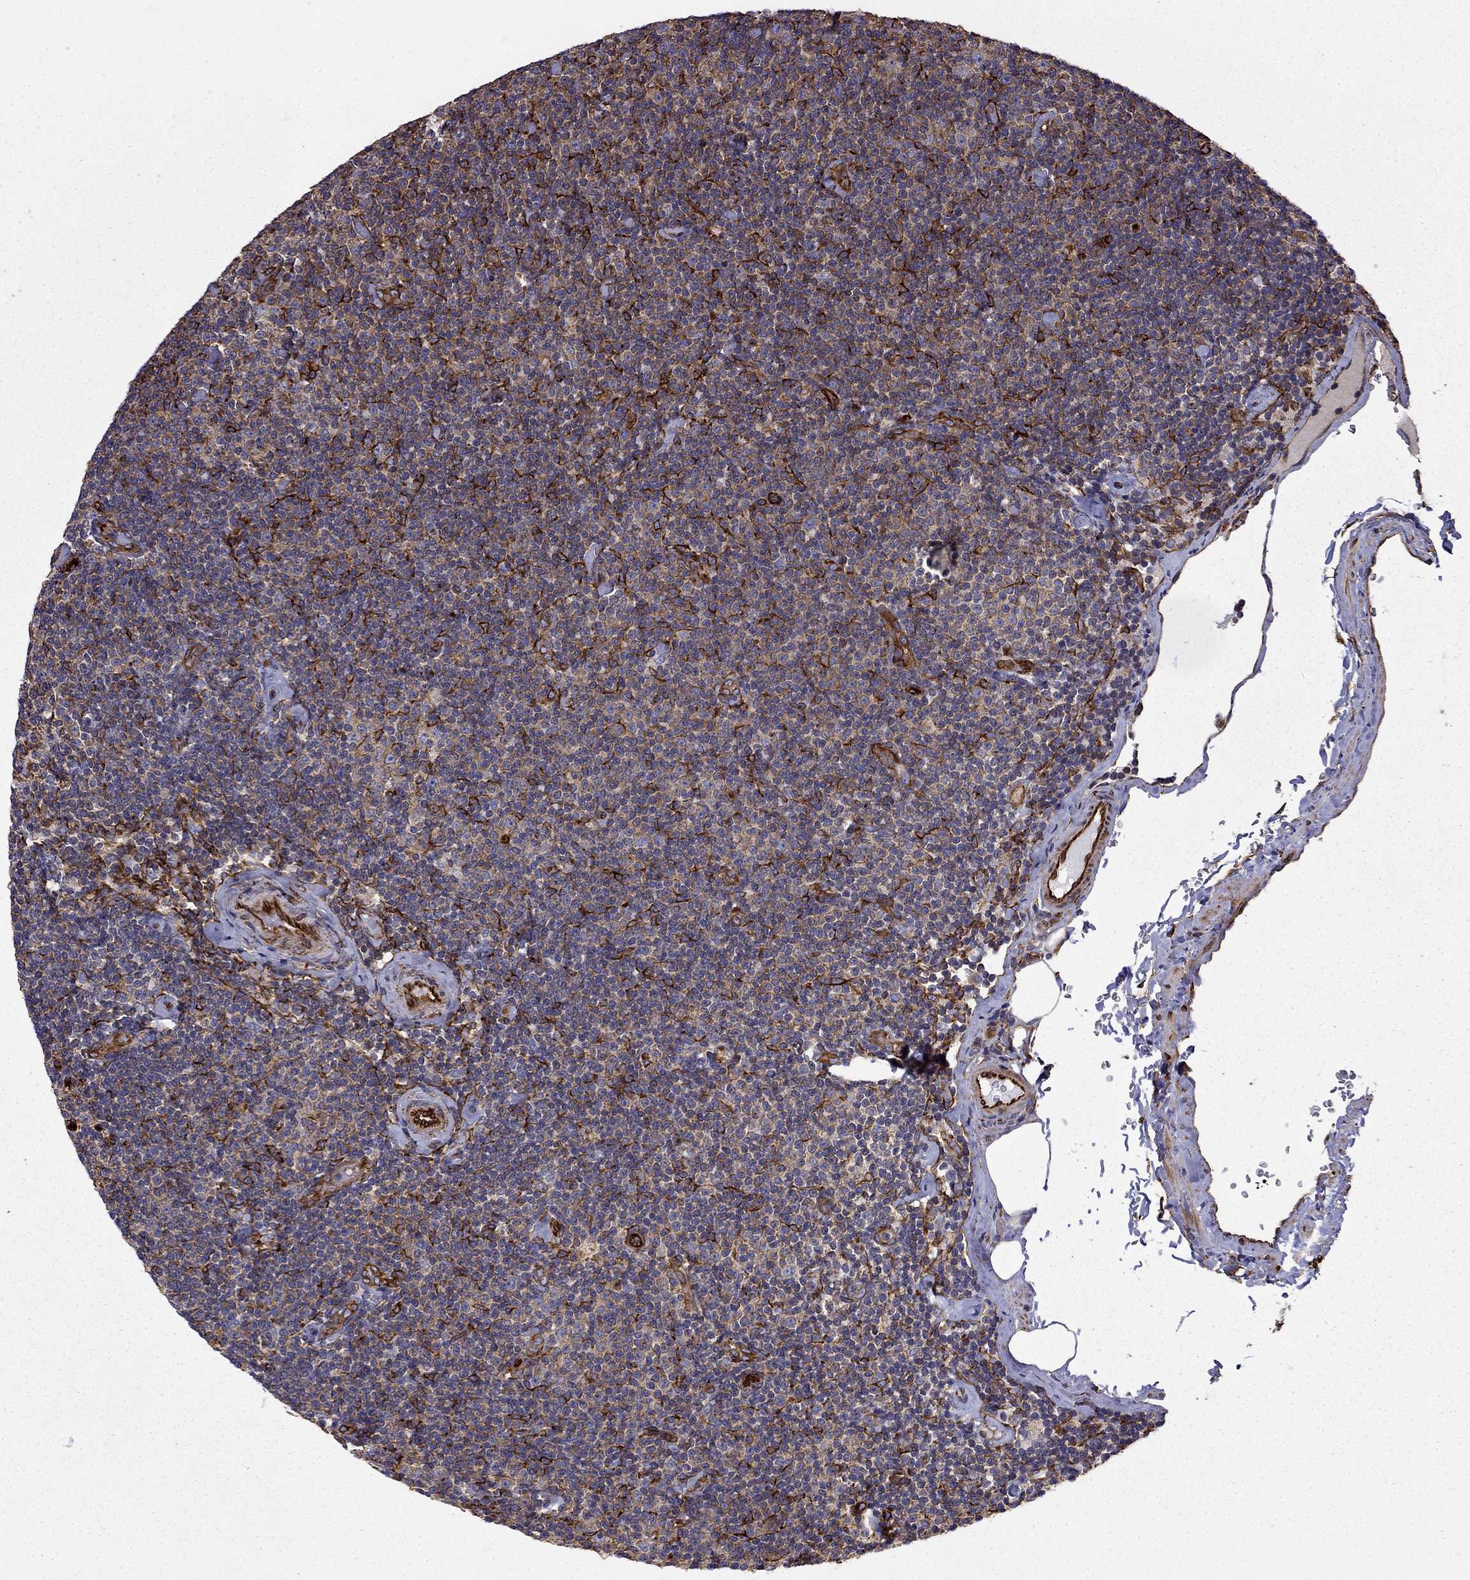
{"staining": {"intensity": "moderate", "quantity": ">75%", "location": "cytoplasmic/membranous"}, "tissue": "lymphoma", "cell_type": "Tumor cells", "image_type": "cancer", "snomed": [{"axis": "morphology", "description": "Malignant lymphoma, non-Hodgkin's type, Low grade"}, {"axis": "topography", "description": "Lymph node"}], "caption": "Immunohistochemistry histopathology image of lymphoma stained for a protein (brown), which displays medium levels of moderate cytoplasmic/membranous positivity in approximately >75% of tumor cells.", "gene": "MAP4", "patient": {"sex": "male", "age": 81}}